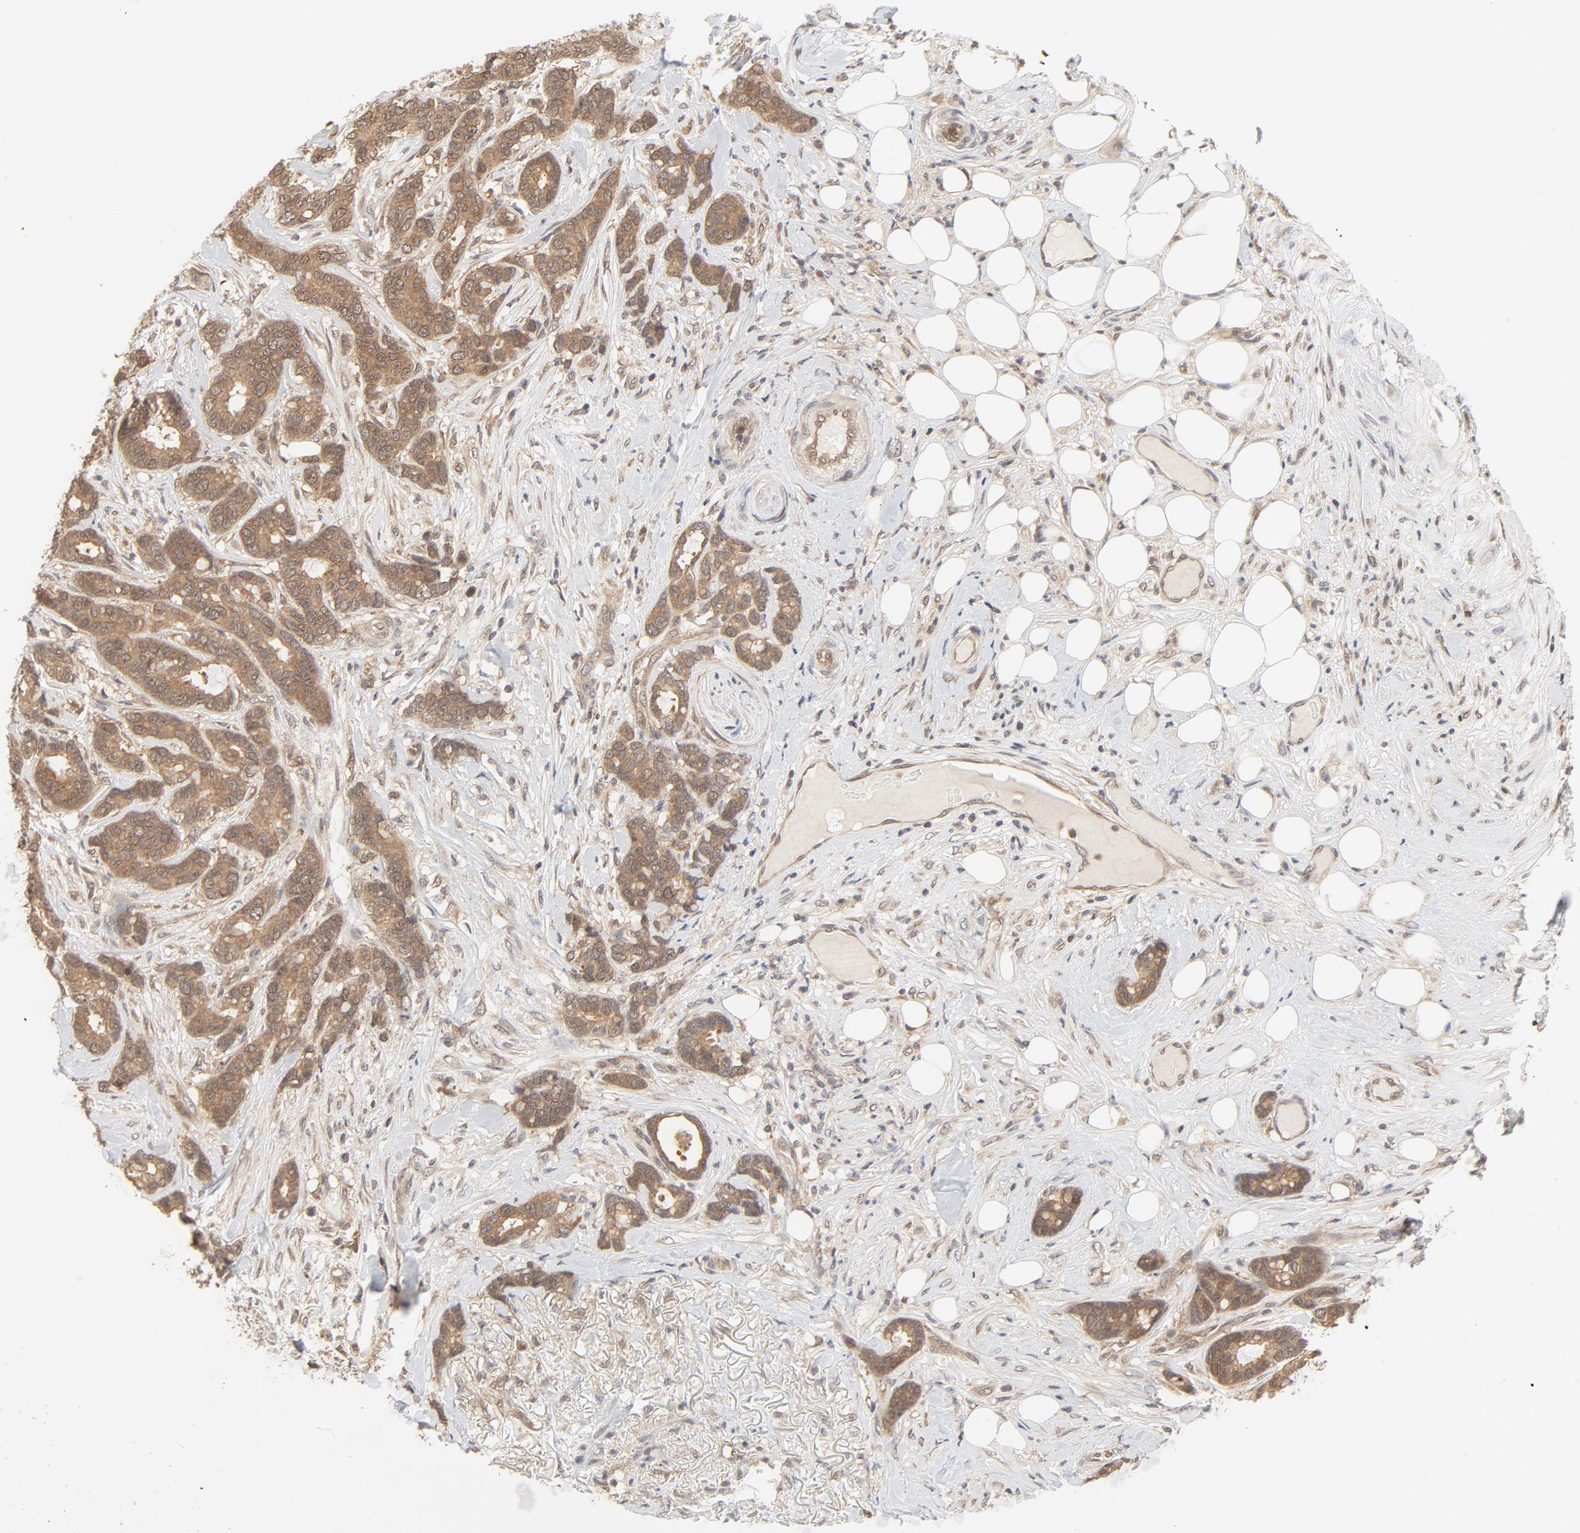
{"staining": {"intensity": "moderate", "quantity": ">75%", "location": "cytoplasmic/membranous,nuclear"}, "tissue": "breast cancer", "cell_type": "Tumor cells", "image_type": "cancer", "snomed": [{"axis": "morphology", "description": "Duct carcinoma"}, {"axis": "topography", "description": "Breast"}], "caption": "There is medium levels of moderate cytoplasmic/membranous and nuclear positivity in tumor cells of breast cancer, as demonstrated by immunohistochemical staining (brown color).", "gene": "NEDD8", "patient": {"sex": "female", "age": 87}}